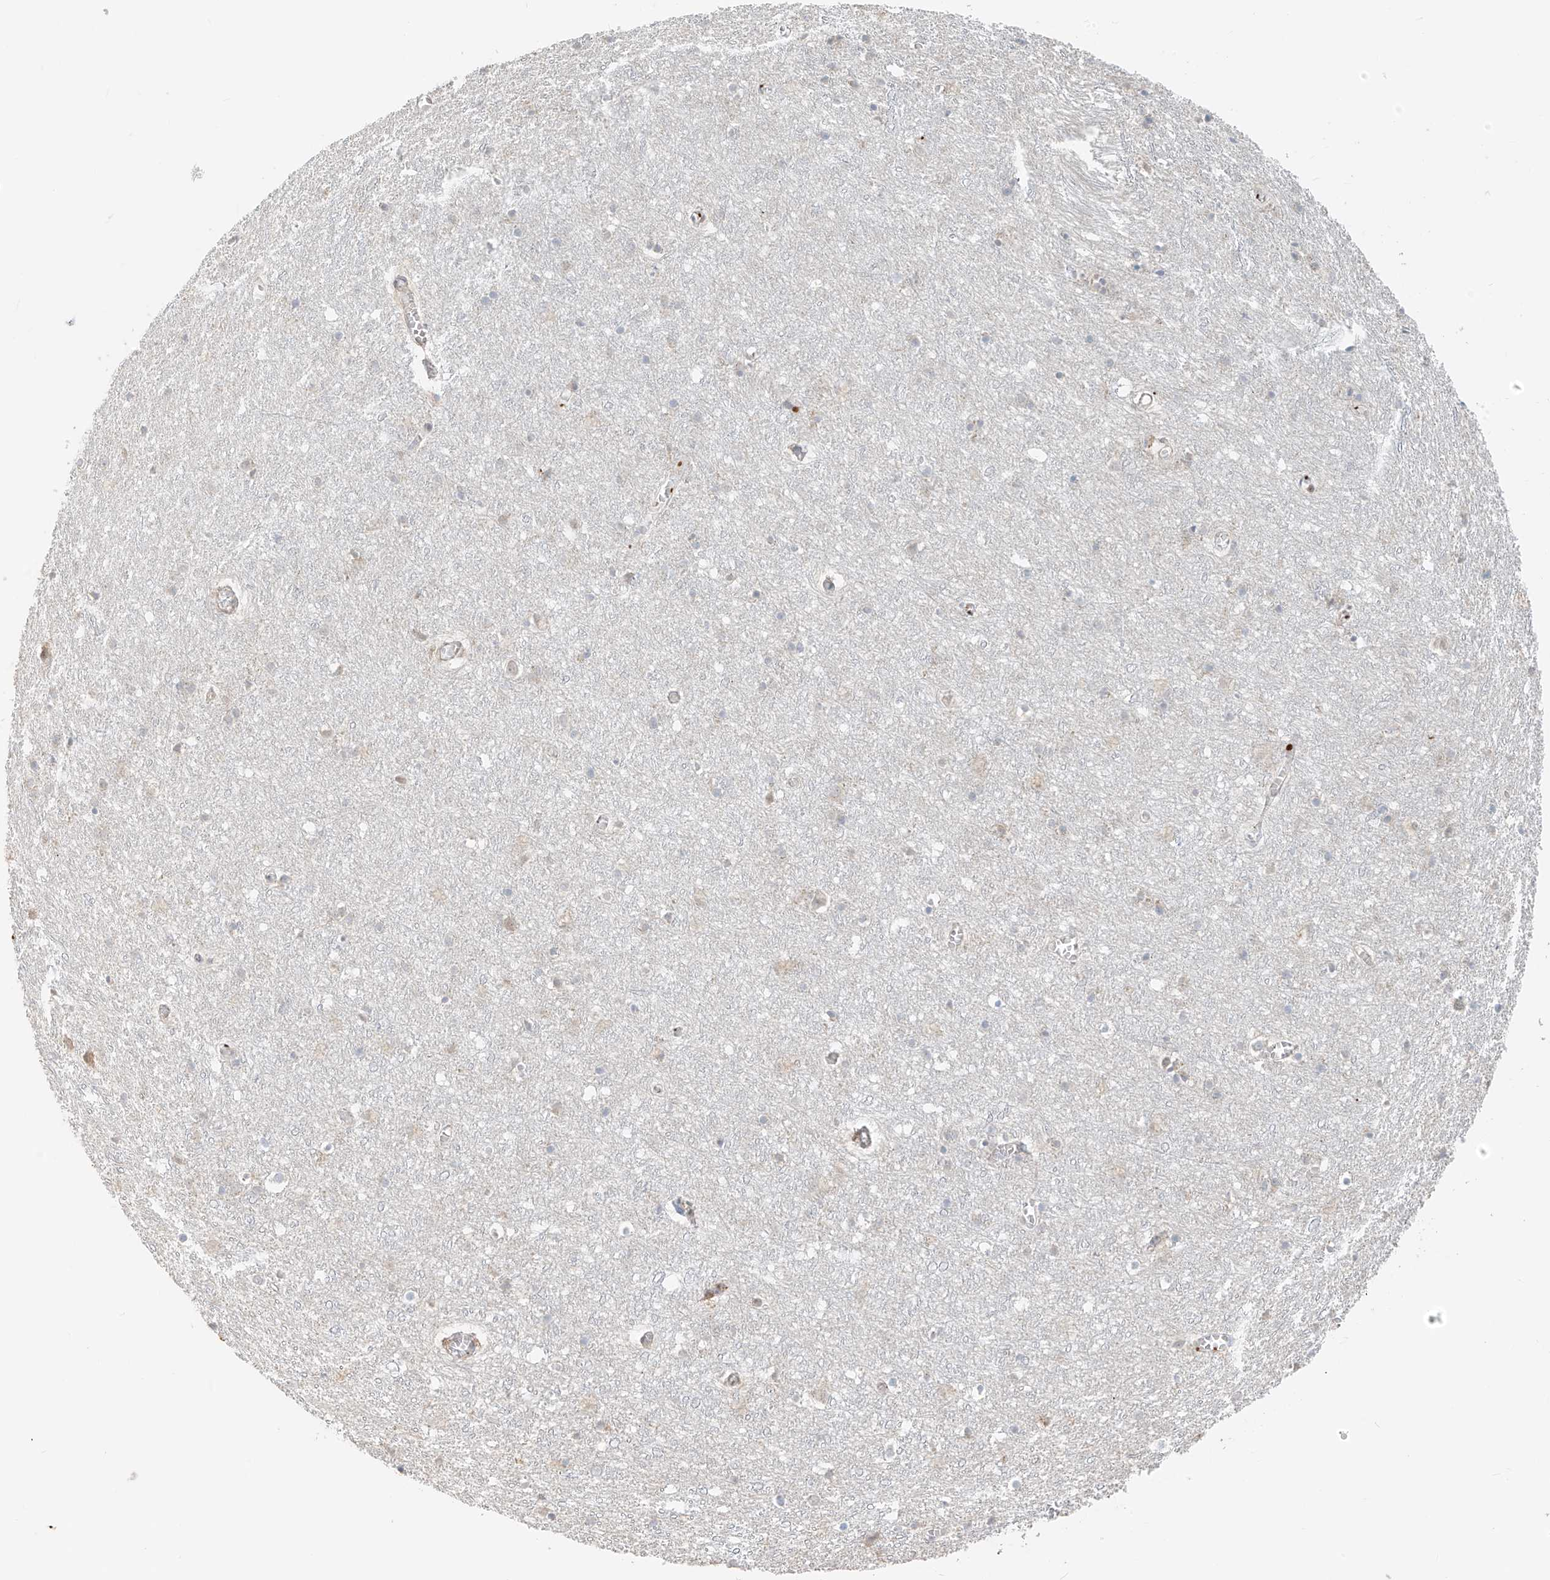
{"staining": {"intensity": "weak", "quantity": "25%-75%", "location": "cytoplasmic/membranous"}, "tissue": "cerebral cortex", "cell_type": "Endothelial cells", "image_type": "normal", "snomed": [{"axis": "morphology", "description": "Normal tissue, NOS"}, {"axis": "topography", "description": "Cerebral cortex"}], "caption": "An IHC micrograph of unremarkable tissue is shown. Protein staining in brown highlights weak cytoplasmic/membranous positivity in cerebral cortex within endothelial cells.", "gene": "UST", "patient": {"sex": "female", "age": 64}}